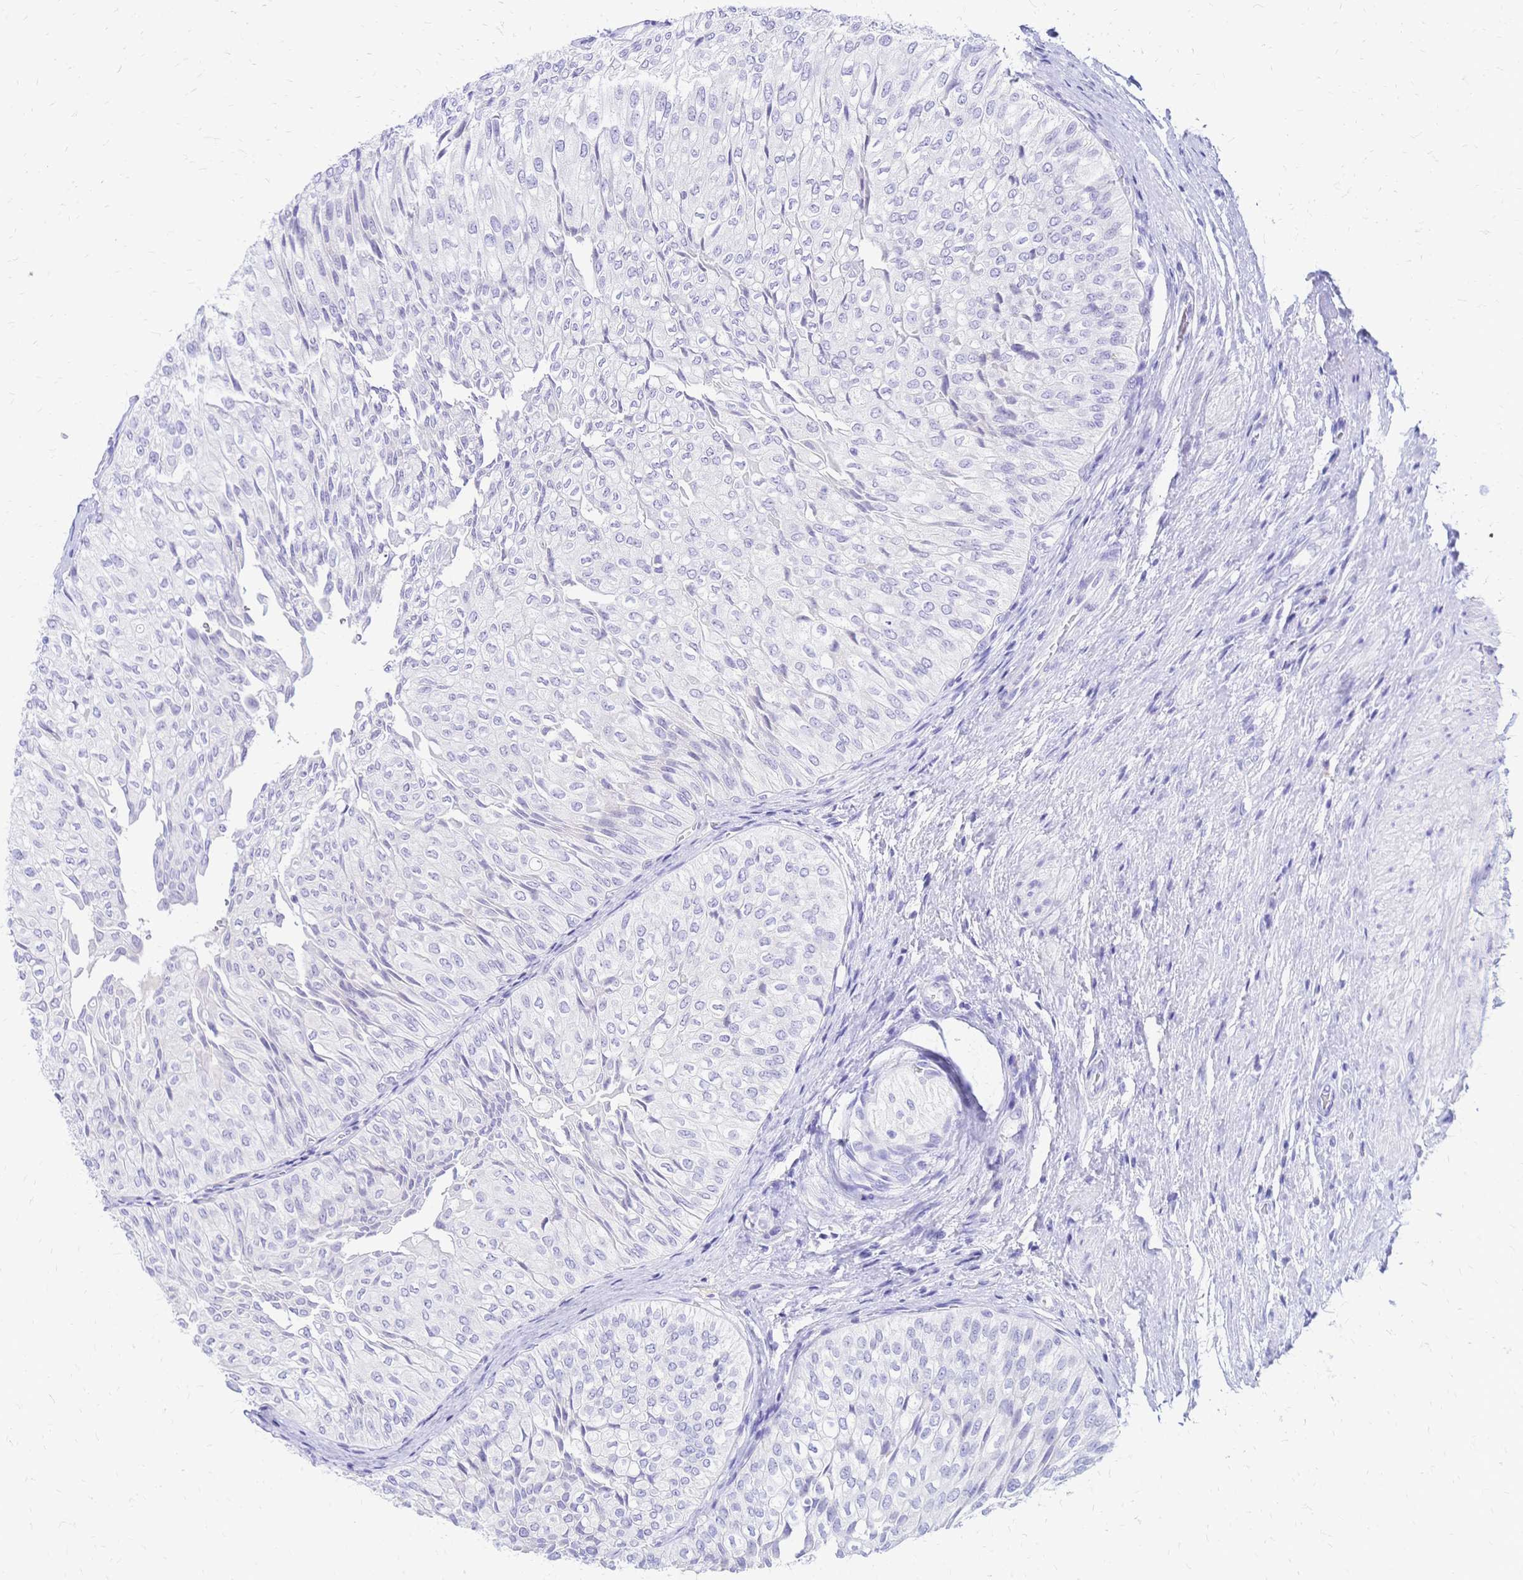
{"staining": {"intensity": "negative", "quantity": "none", "location": "none"}, "tissue": "urothelial cancer", "cell_type": "Tumor cells", "image_type": "cancer", "snomed": [{"axis": "morphology", "description": "Urothelial carcinoma, NOS"}, {"axis": "topography", "description": "Urinary bladder"}], "caption": "There is no significant positivity in tumor cells of urothelial cancer.", "gene": "FA2H", "patient": {"sex": "male", "age": 62}}